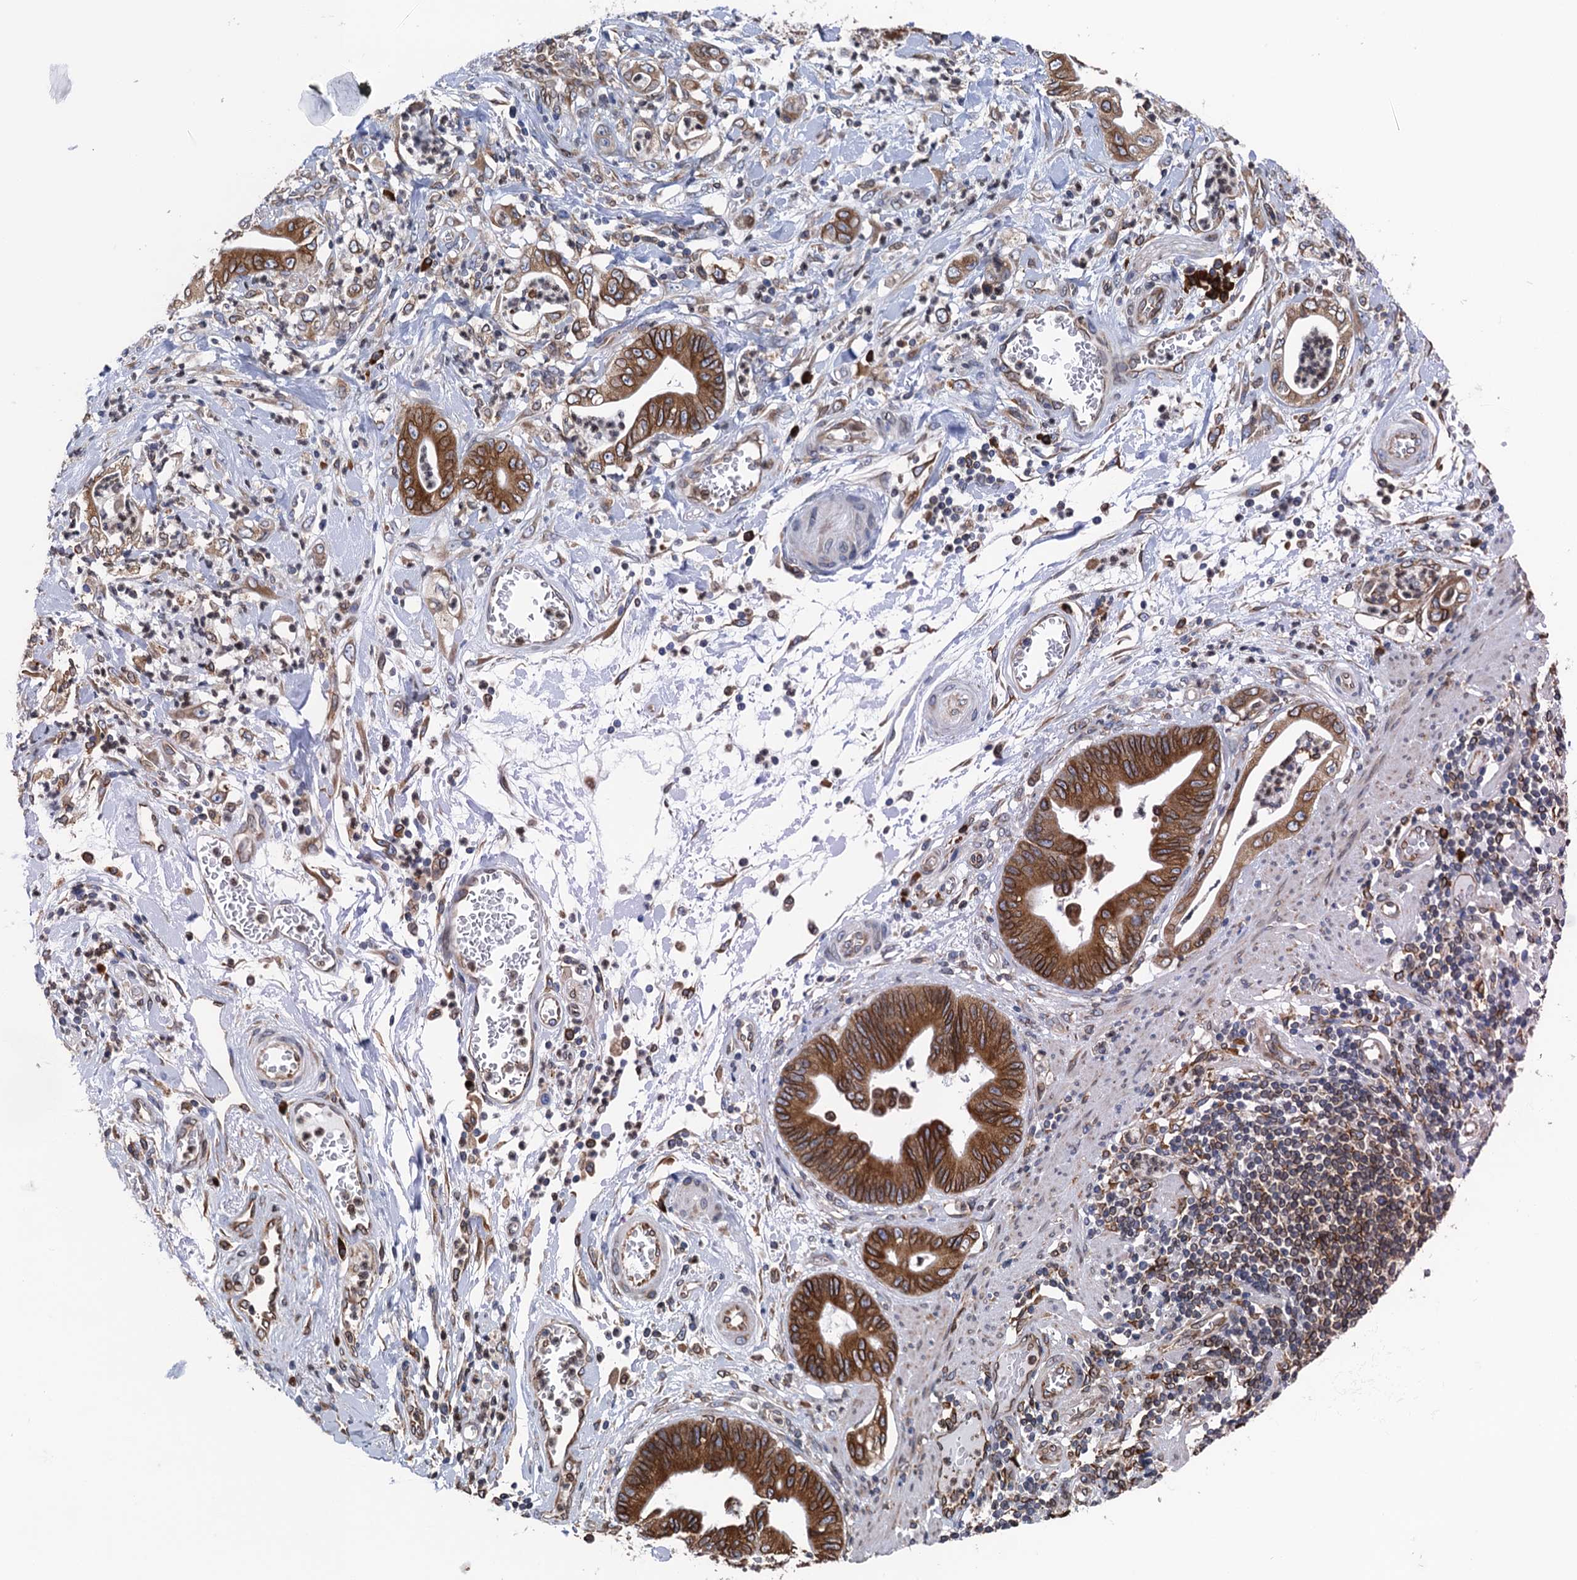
{"staining": {"intensity": "strong", "quantity": "25%-75%", "location": "cytoplasmic/membranous"}, "tissue": "stomach cancer", "cell_type": "Tumor cells", "image_type": "cancer", "snomed": [{"axis": "morphology", "description": "Adenocarcinoma, NOS"}, {"axis": "topography", "description": "Stomach"}], "caption": "This is a histology image of IHC staining of stomach adenocarcinoma, which shows strong expression in the cytoplasmic/membranous of tumor cells.", "gene": "TMEM205", "patient": {"sex": "female", "age": 73}}